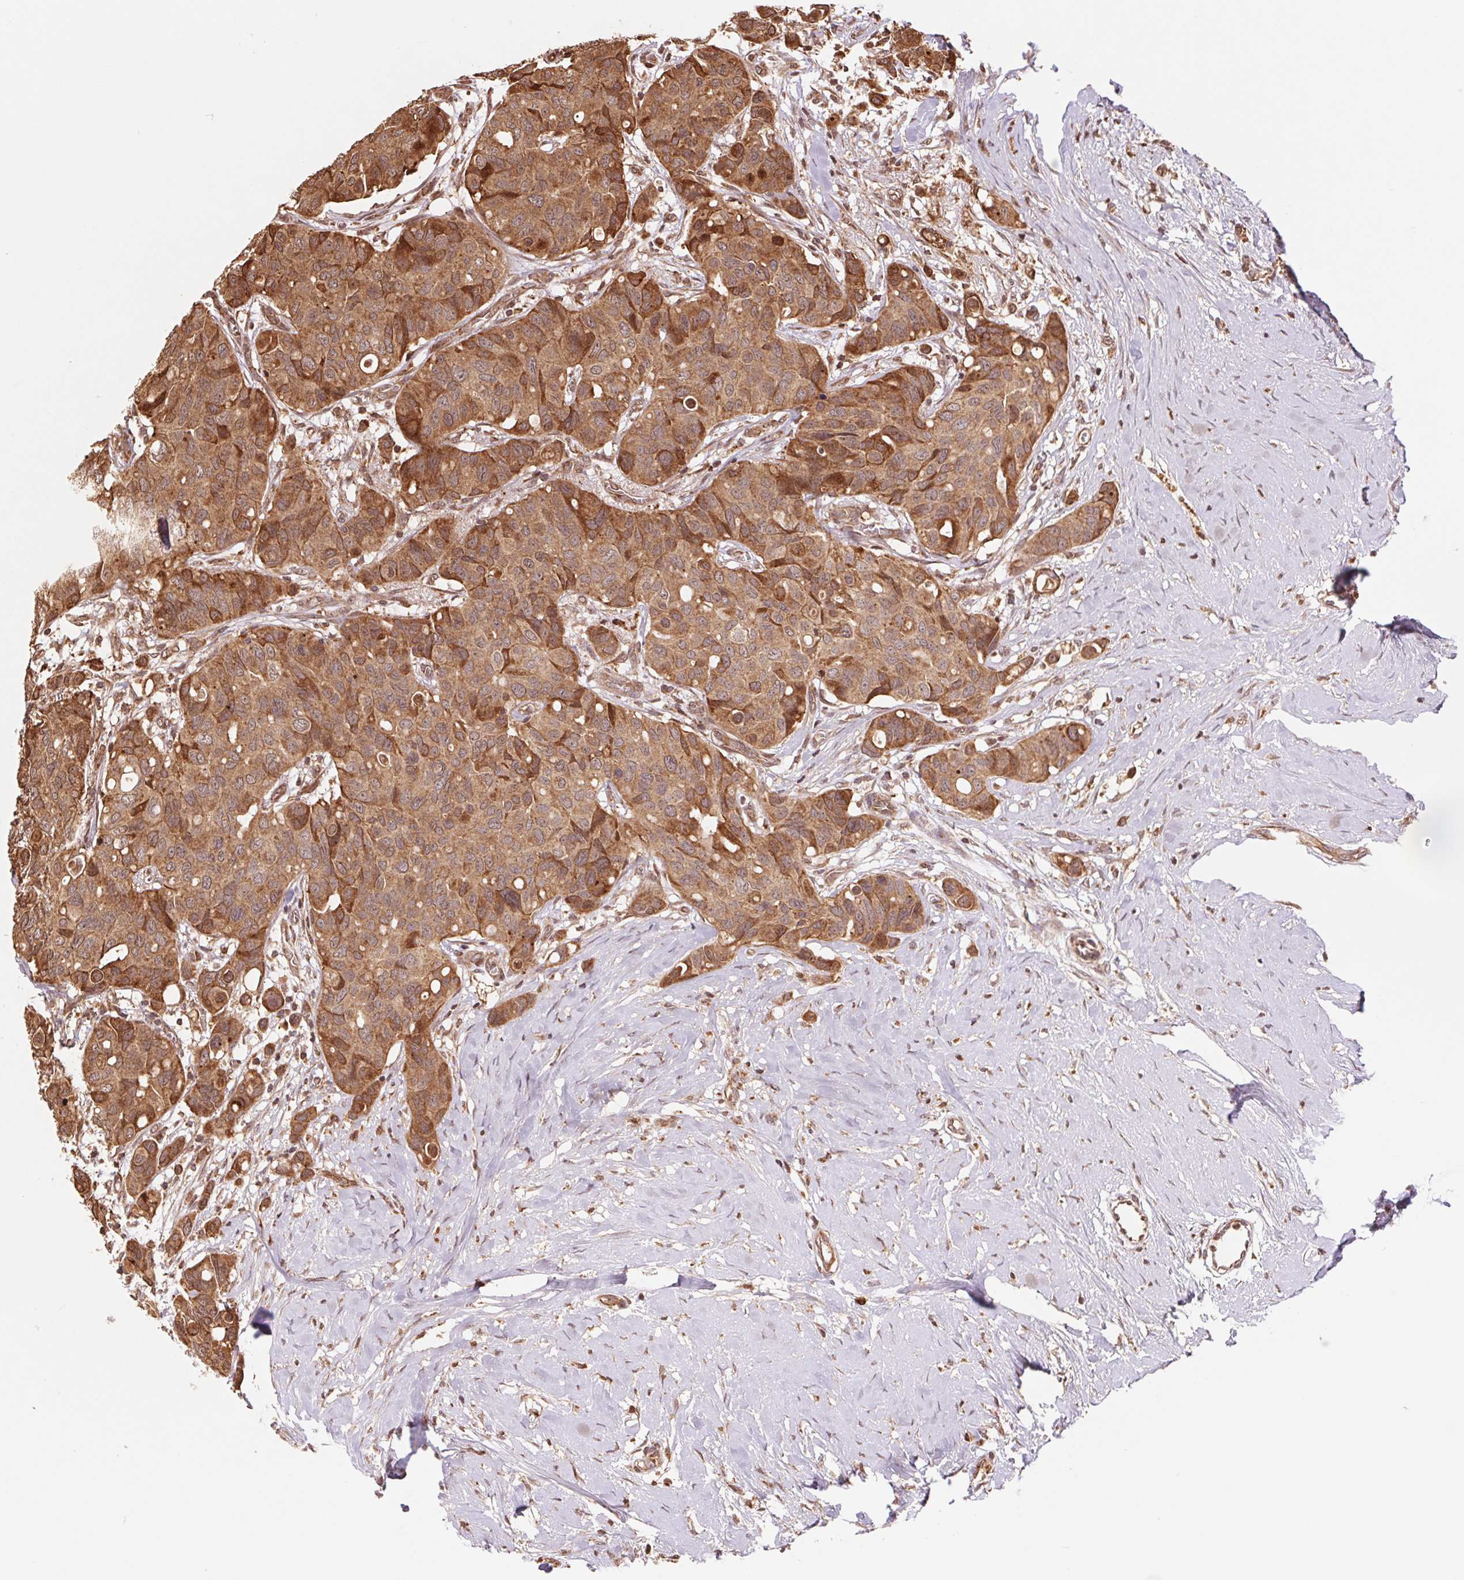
{"staining": {"intensity": "moderate", "quantity": ">75%", "location": "cytoplasmic/membranous,nuclear"}, "tissue": "breast cancer", "cell_type": "Tumor cells", "image_type": "cancer", "snomed": [{"axis": "morphology", "description": "Duct carcinoma"}, {"axis": "topography", "description": "Breast"}], "caption": "A micrograph showing moderate cytoplasmic/membranous and nuclear staining in about >75% of tumor cells in infiltrating ductal carcinoma (breast), as visualized by brown immunohistochemical staining.", "gene": "PDHA1", "patient": {"sex": "female", "age": 54}}